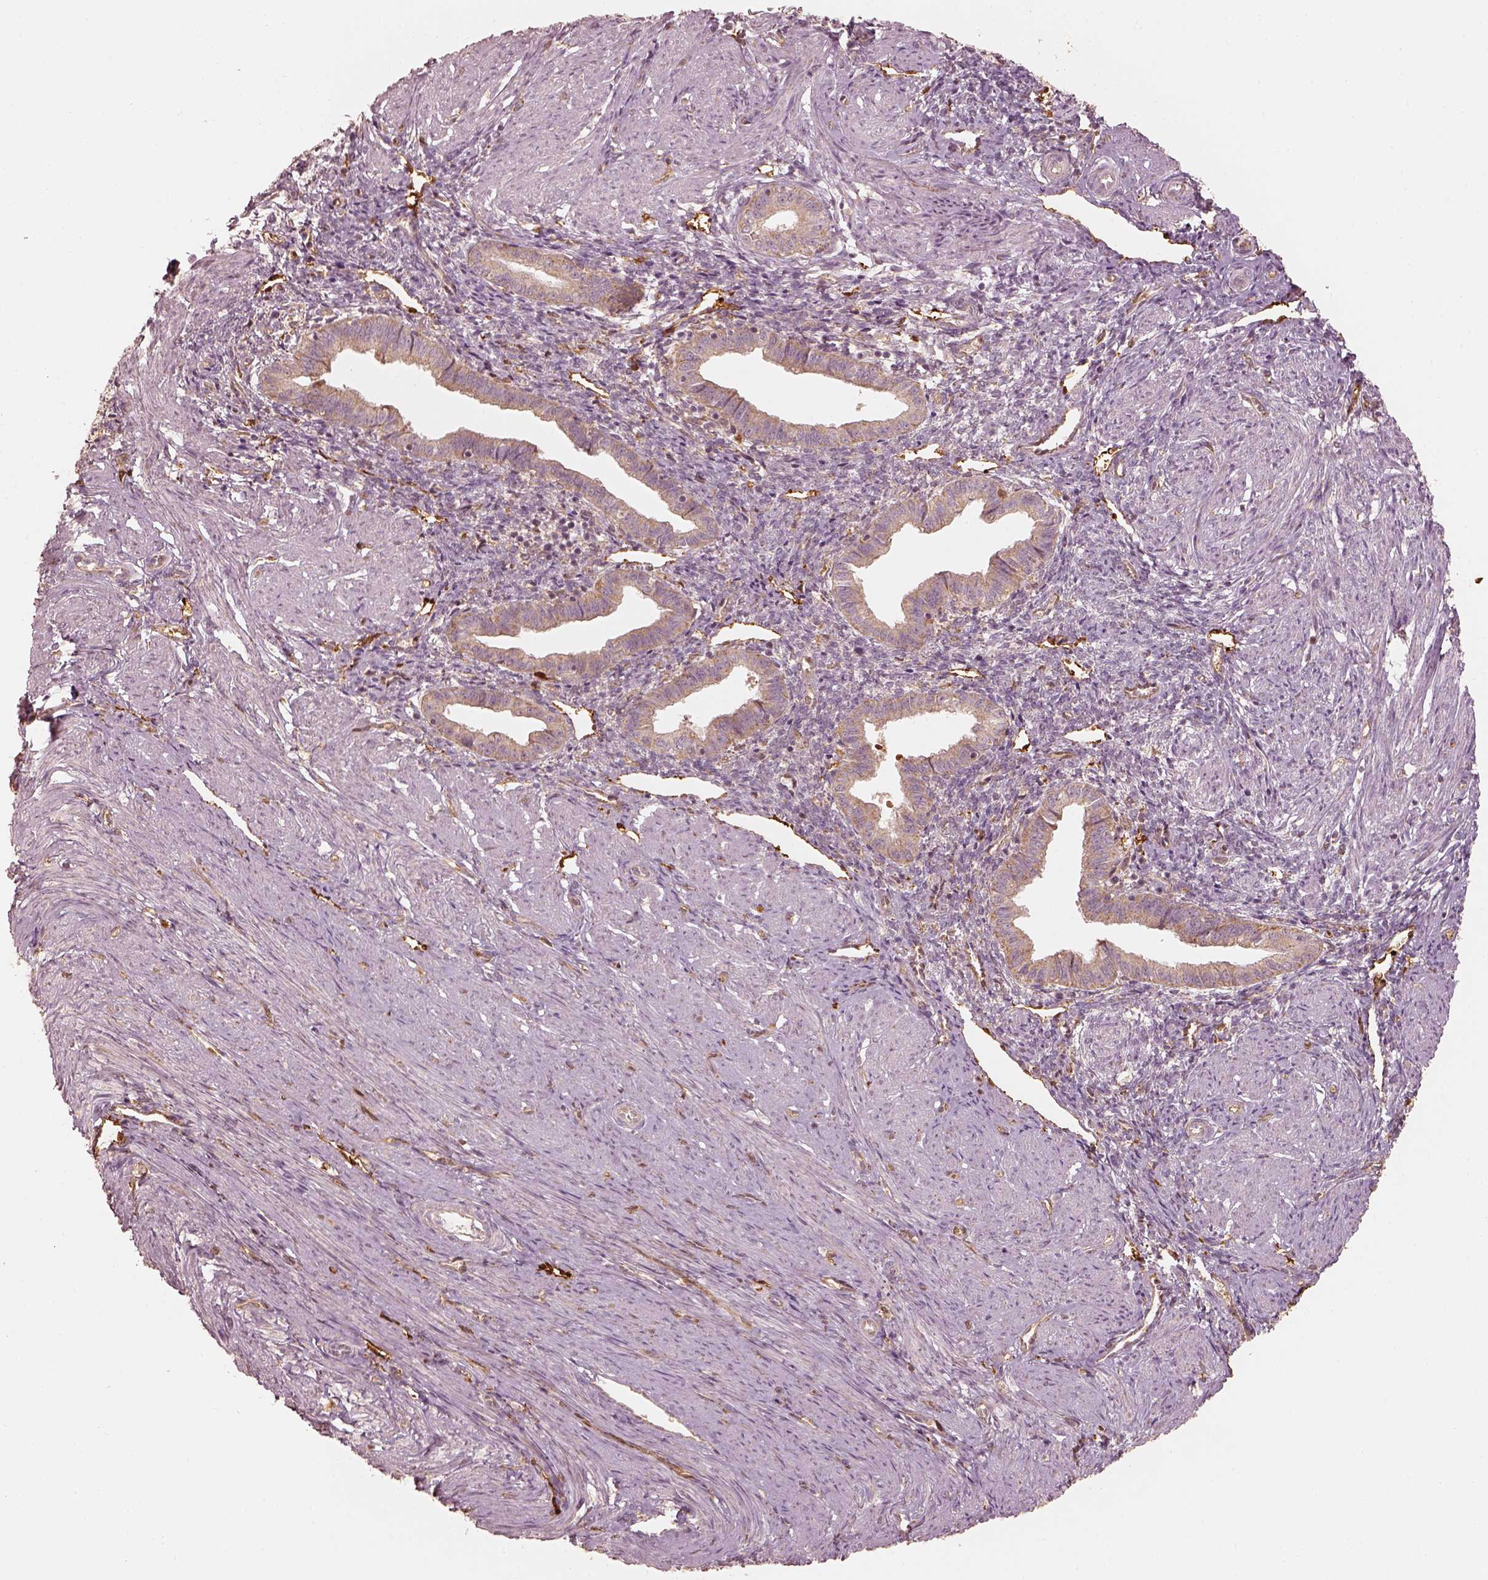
{"staining": {"intensity": "negative", "quantity": "none", "location": "none"}, "tissue": "endometrium", "cell_type": "Cells in endometrial stroma", "image_type": "normal", "snomed": [{"axis": "morphology", "description": "Normal tissue, NOS"}, {"axis": "topography", "description": "Endometrium"}], "caption": "This is an IHC micrograph of normal endometrium. There is no staining in cells in endometrial stroma.", "gene": "FSCN1", "patient": {"sex": "female", "age": 37}}